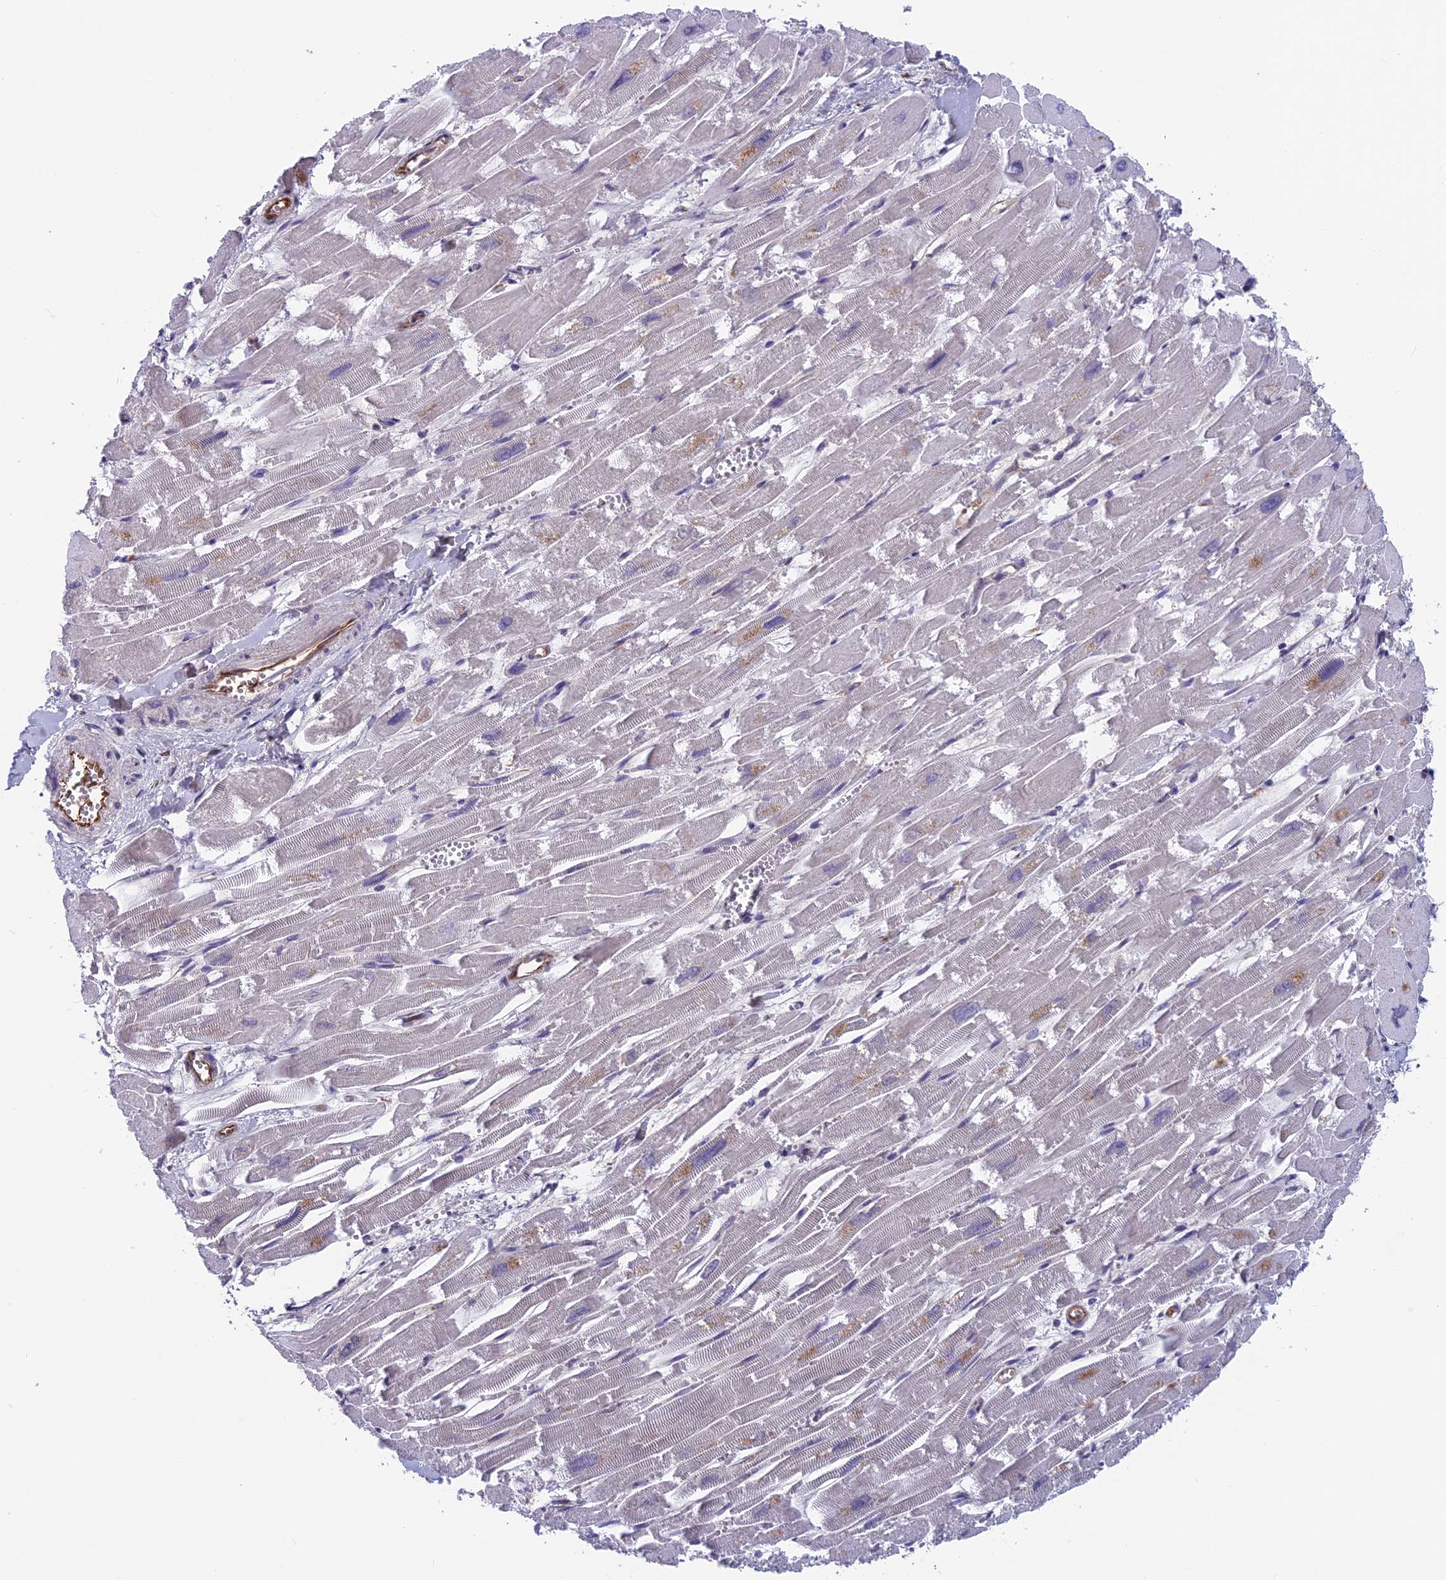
{"staining": {"intensity": "moderate", "quantity": "<25%", "location": "cytoplasmic/membranous"}, "tissue": "heart muscle", "cell_type": "Cardiomyocytes", "image_type": "normal", "snomed": [{"axis": "morphology", "description": "Normal tissue, NOS"}, {"axis": "topography", "description": "Heart"}], "caption": "Protein positivity by immunohistochemistry (IHC) reveals moderate cytoplasmic/membranous positivity in approximately <25% of cardiomyocytes in normal heart muscle.", "gene": "MAST2", "patient": {"sex": "male", "age": 54}}